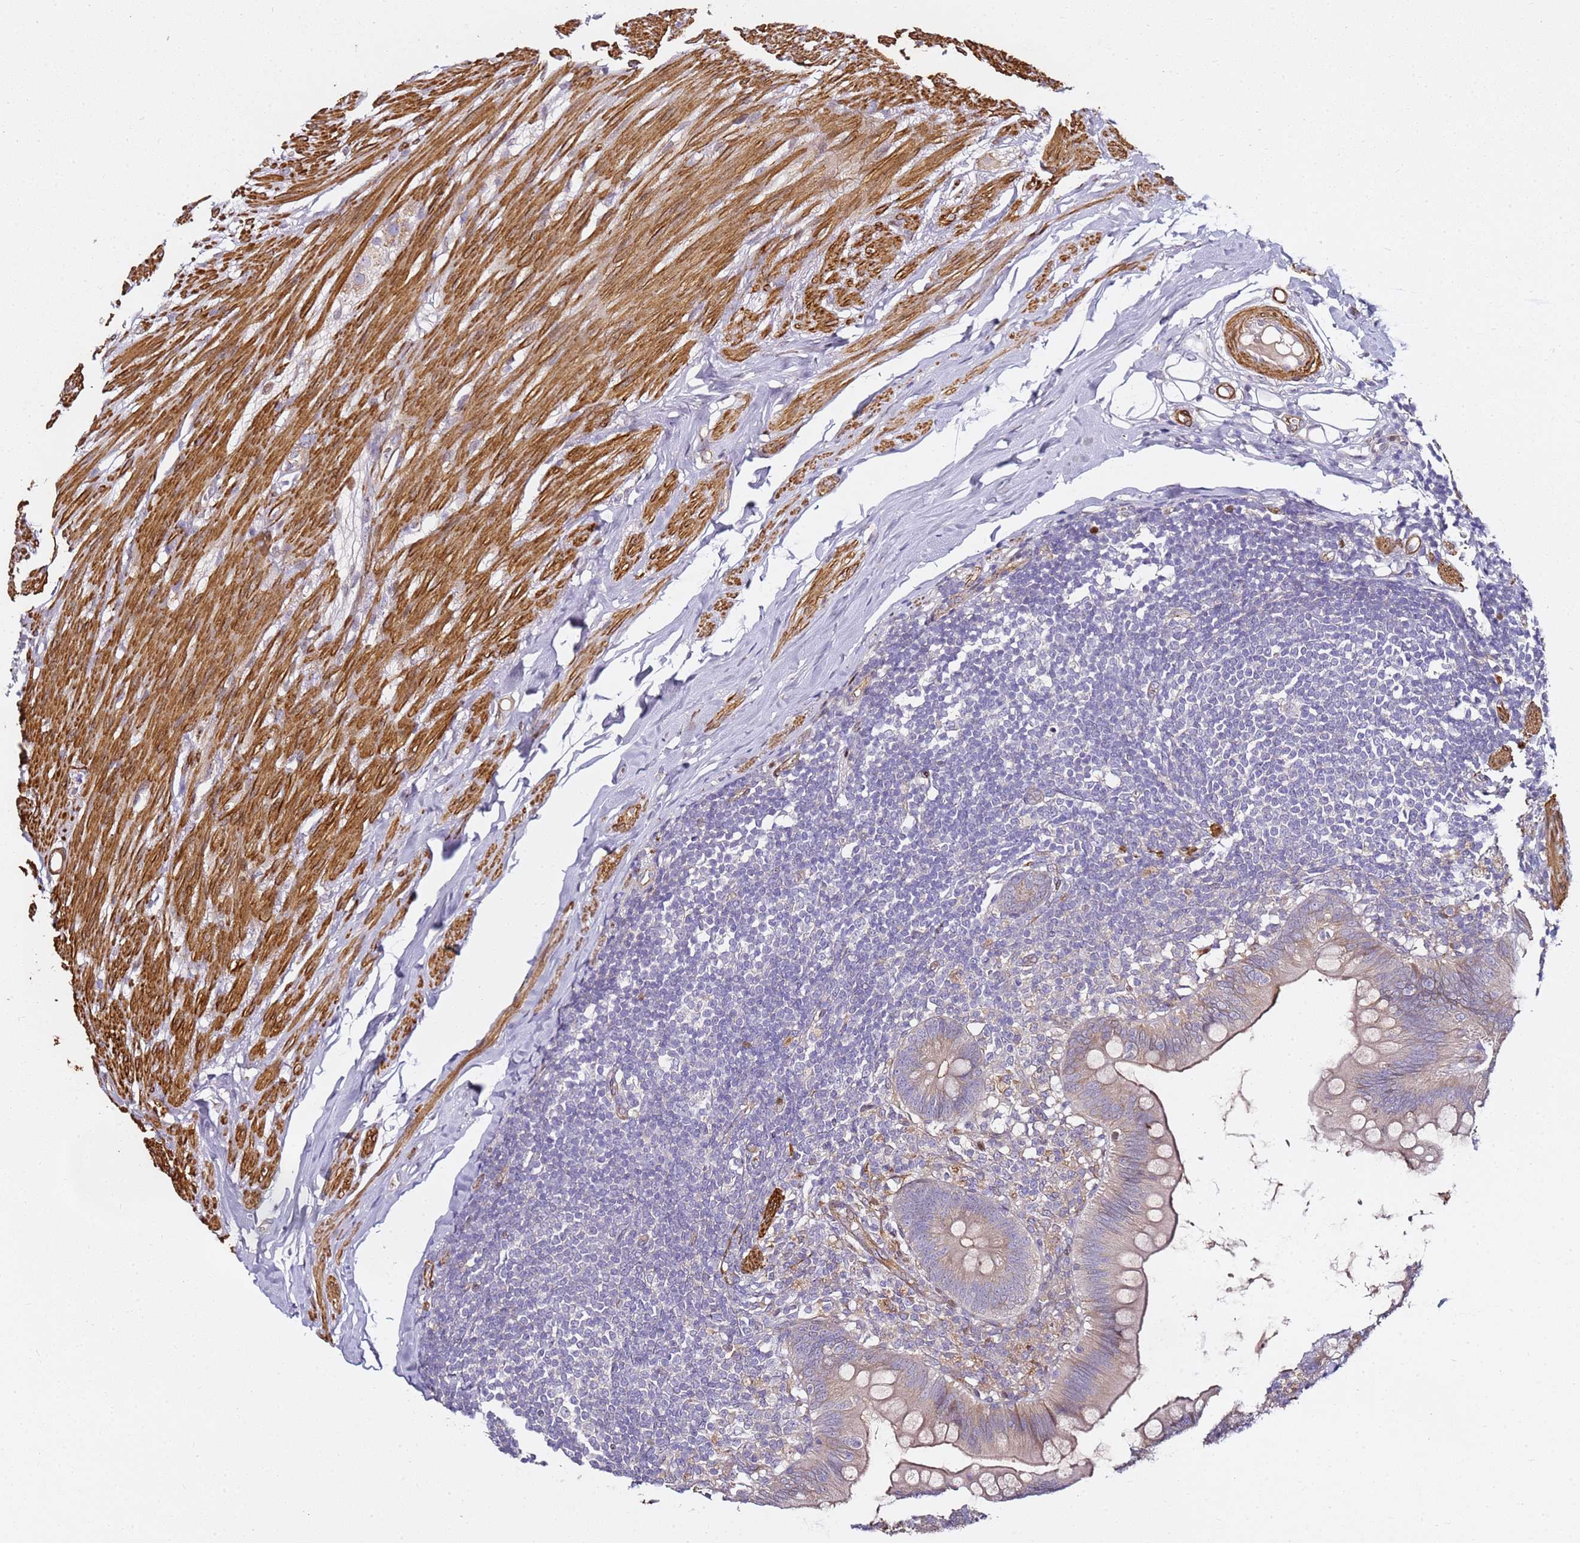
{"staining": {"intensity": "weak", "quantity": "25%-75%", "location": "cytoplasmic/membranous"}, "tissue": "appendix", "cell_type": "Glandular cells", "image_type": "normal", "snomed": [{"axis": "morphology", "description": "Normal tissue, NOS"}, {"axis": "topography", "description": "Appendix"}], "caption": "Immunohistochemical staining of benign human appendix displays low levels of weak cytoplasmic/membranous staining in approximately 25%-75% of glandular cells. (DAB IHC, brown staining for protein, blue staining for nuclei).", "gene": "EPS8L1", "patient": {"sex": "female", "age": 62}}